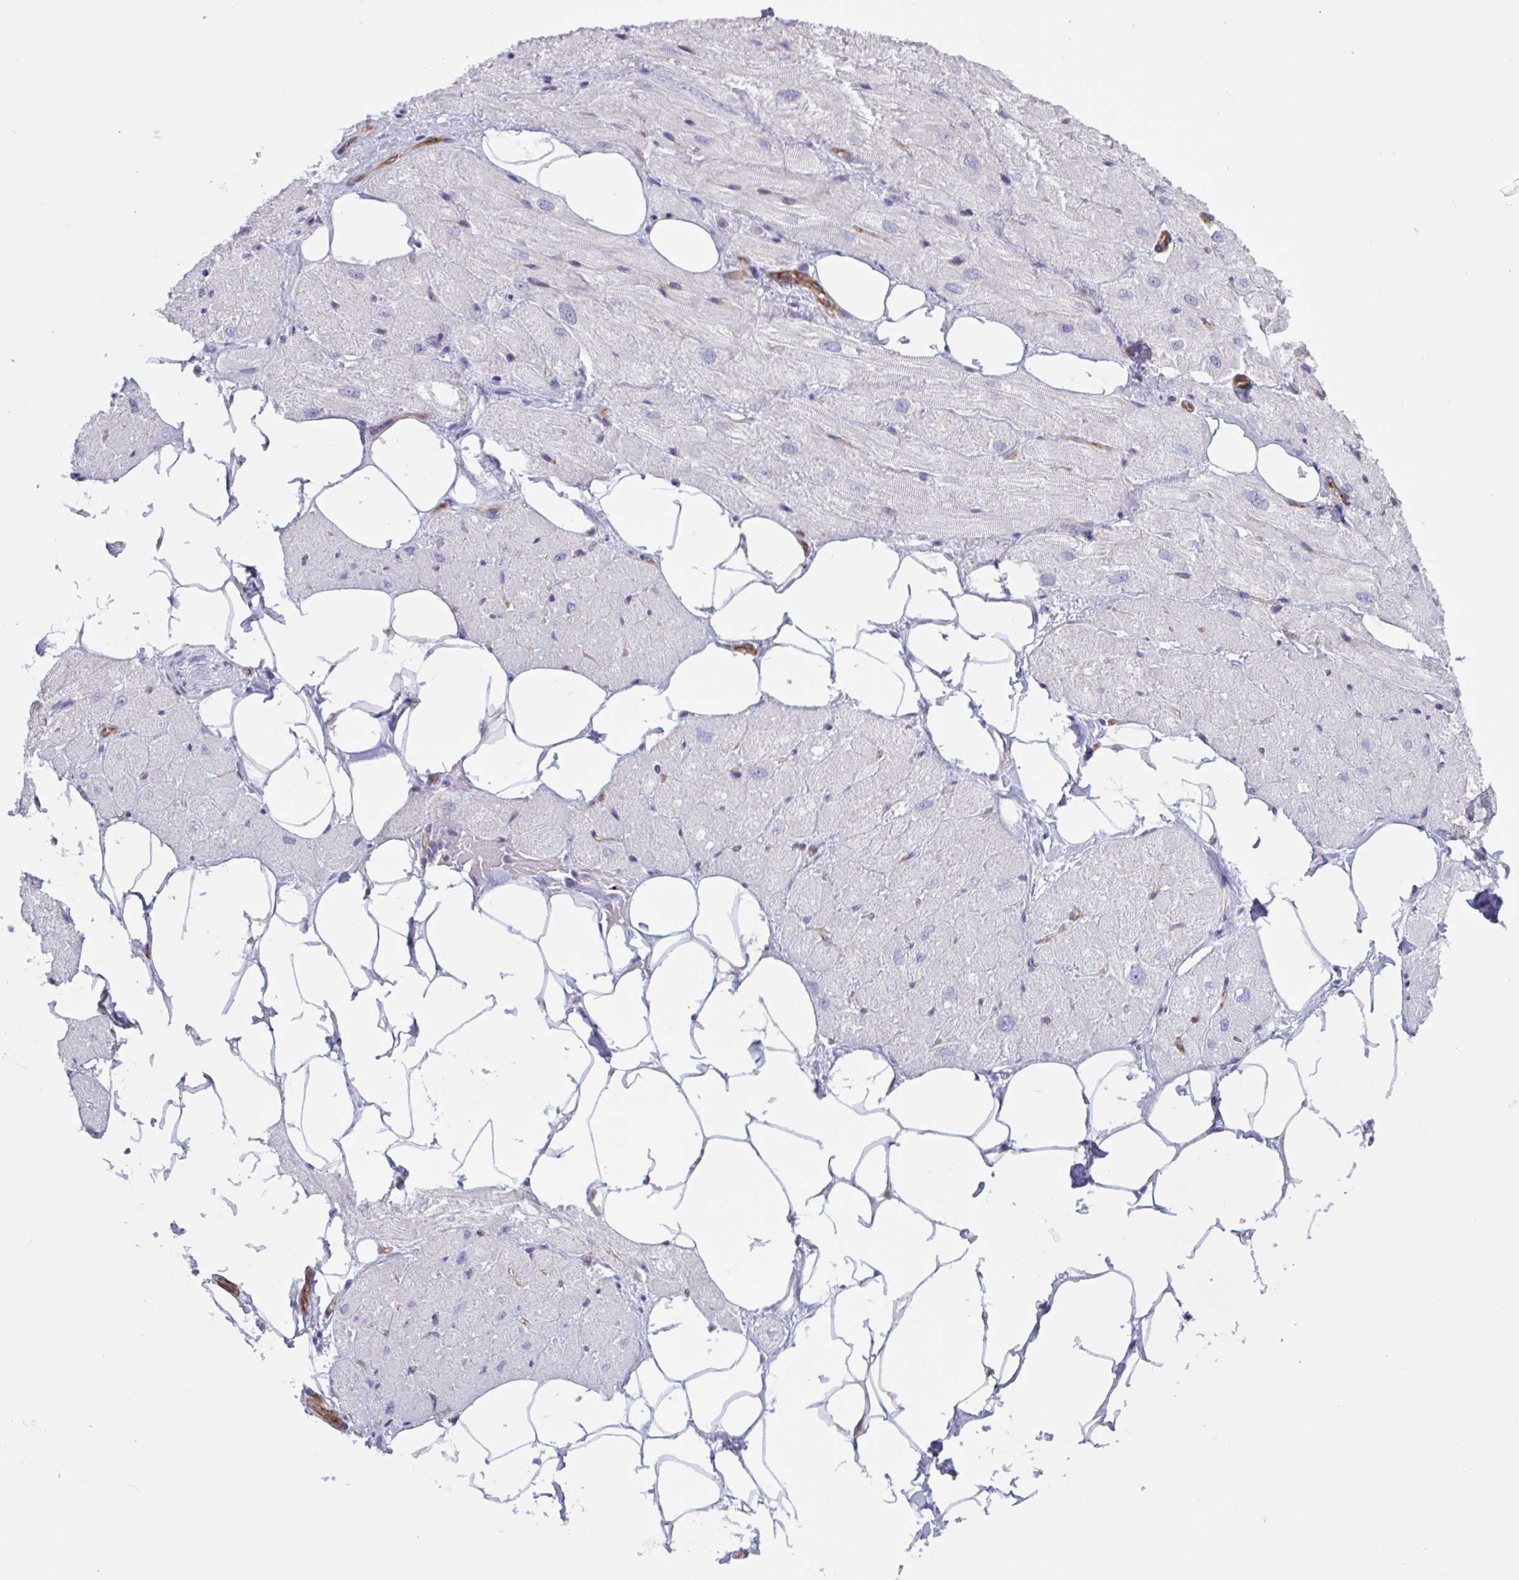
{"staining": {"intensity": "negative", "quantity": "none", "location": "none"}, "tissue": "heart muscle", "cell_type": "Cardiomyocytes", "image_type": "normal", "snomed": [{"axis": "morphology", "description": "Normal tissue, NOS"}, {"axis": "topography", "description": "Heart"}], "caption": "Immunohistochemistry (IHC) image of normal heart muscle: heart muscle stained with DAB (3,3'-diaminobenzidine) displays no significant protein positivity in cardiomyocytes. The staining was performed using DAB to visualize the protein expression in brown, while the nuclei were stained in blue with hematoxylin (Magnification: 20x).", "gene": "SHISA7", "patient": {"sex": "male", "age": 62}}